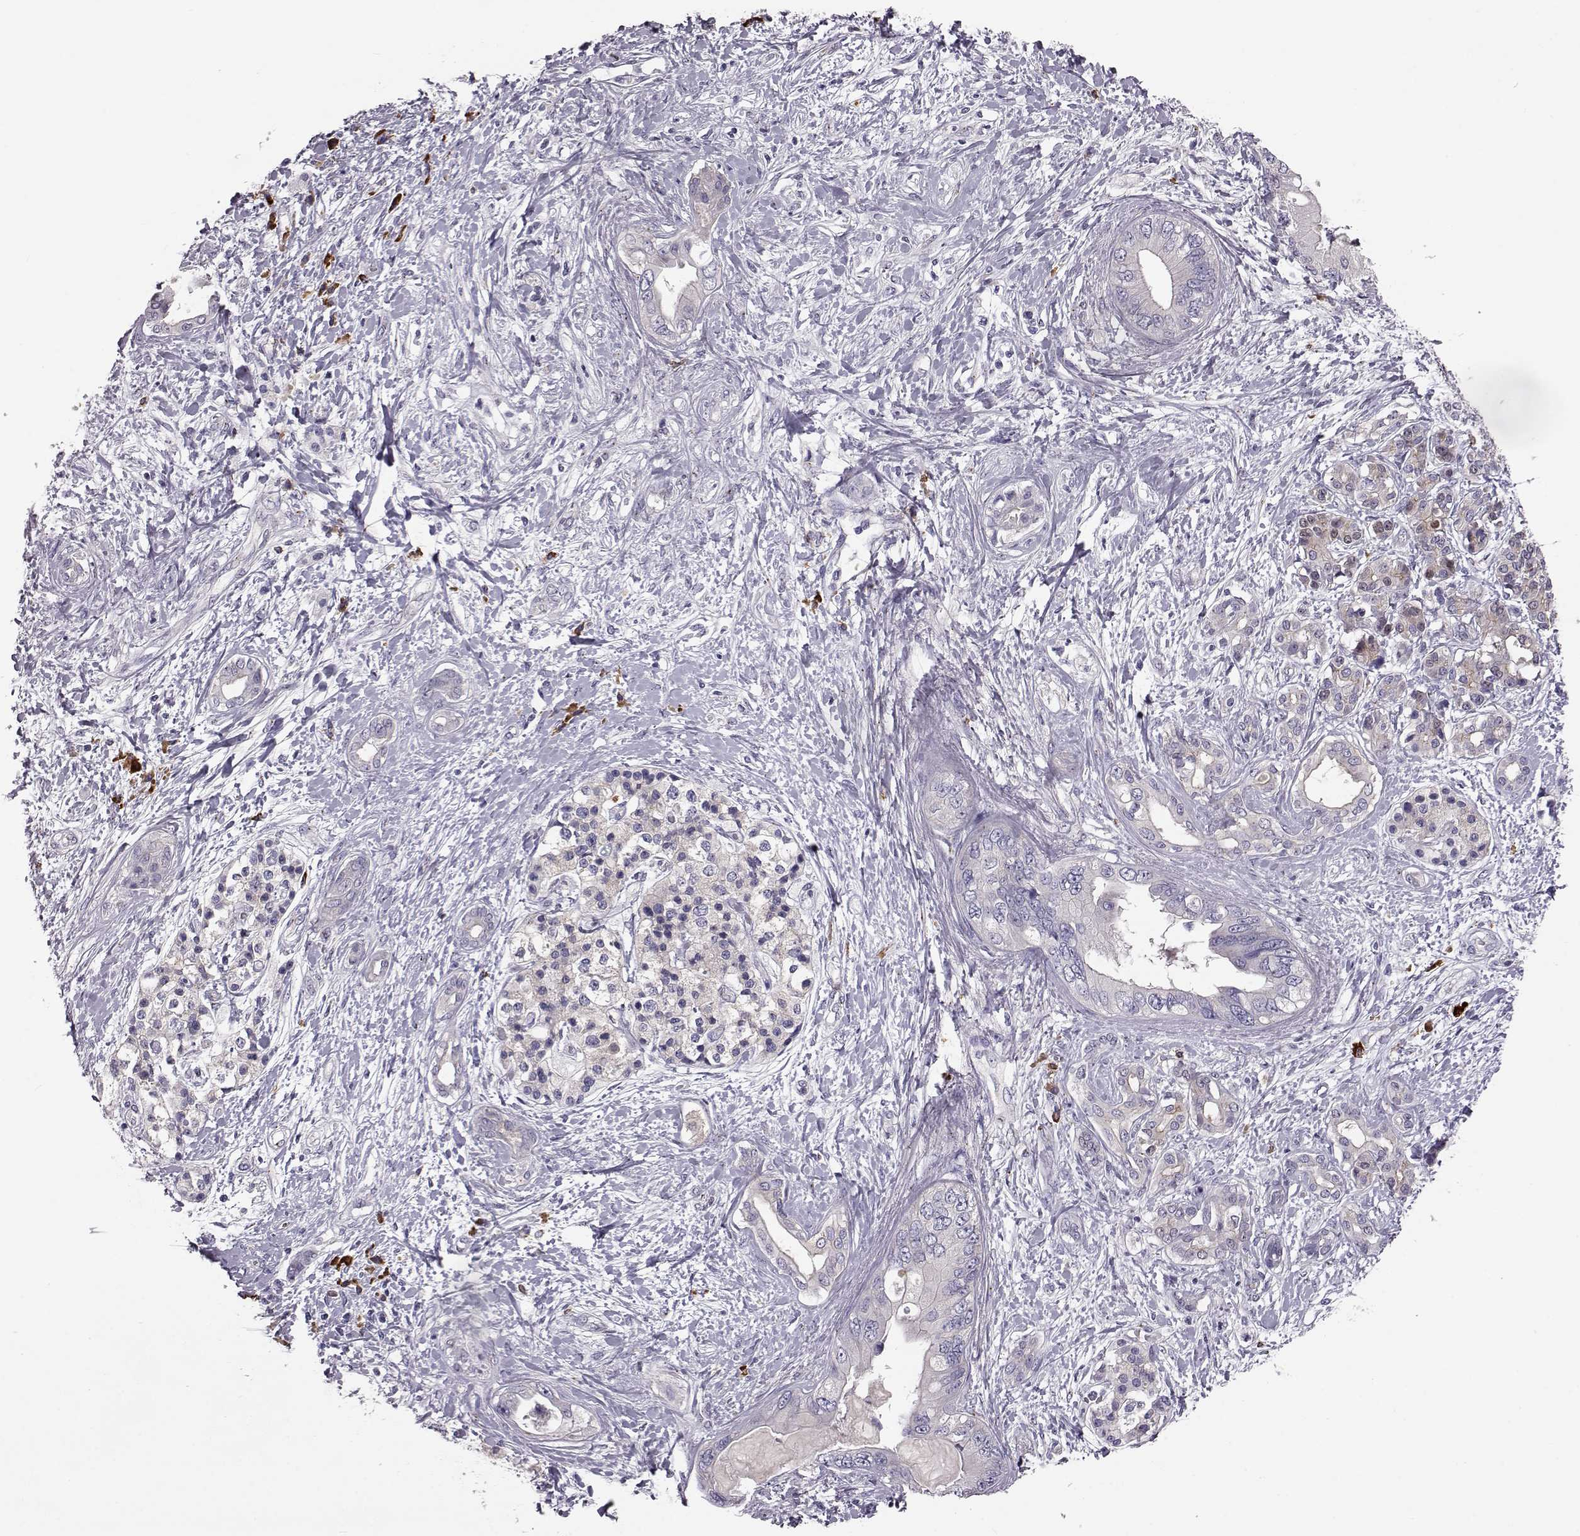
{"staining": {"intensity": "negative", "quantity": "none", "location": "none"}, "tissue": "pancreatic cancer", "cell_type": "Tumor cells", "image_type": "cancer", "snomed": [{"axis": "morphology", "description": "Adenocarcinoma, NOS"}, {"axis": "topography", "description": "Pancreas"}], "caption": "This is a image of immunohistochemistry staining of pancreatic cancer (adenocarcinoma), which shows no staining in tumor cells.", "gene": "ADGRG5", "patient": {"sex": "female", "age": 56}}